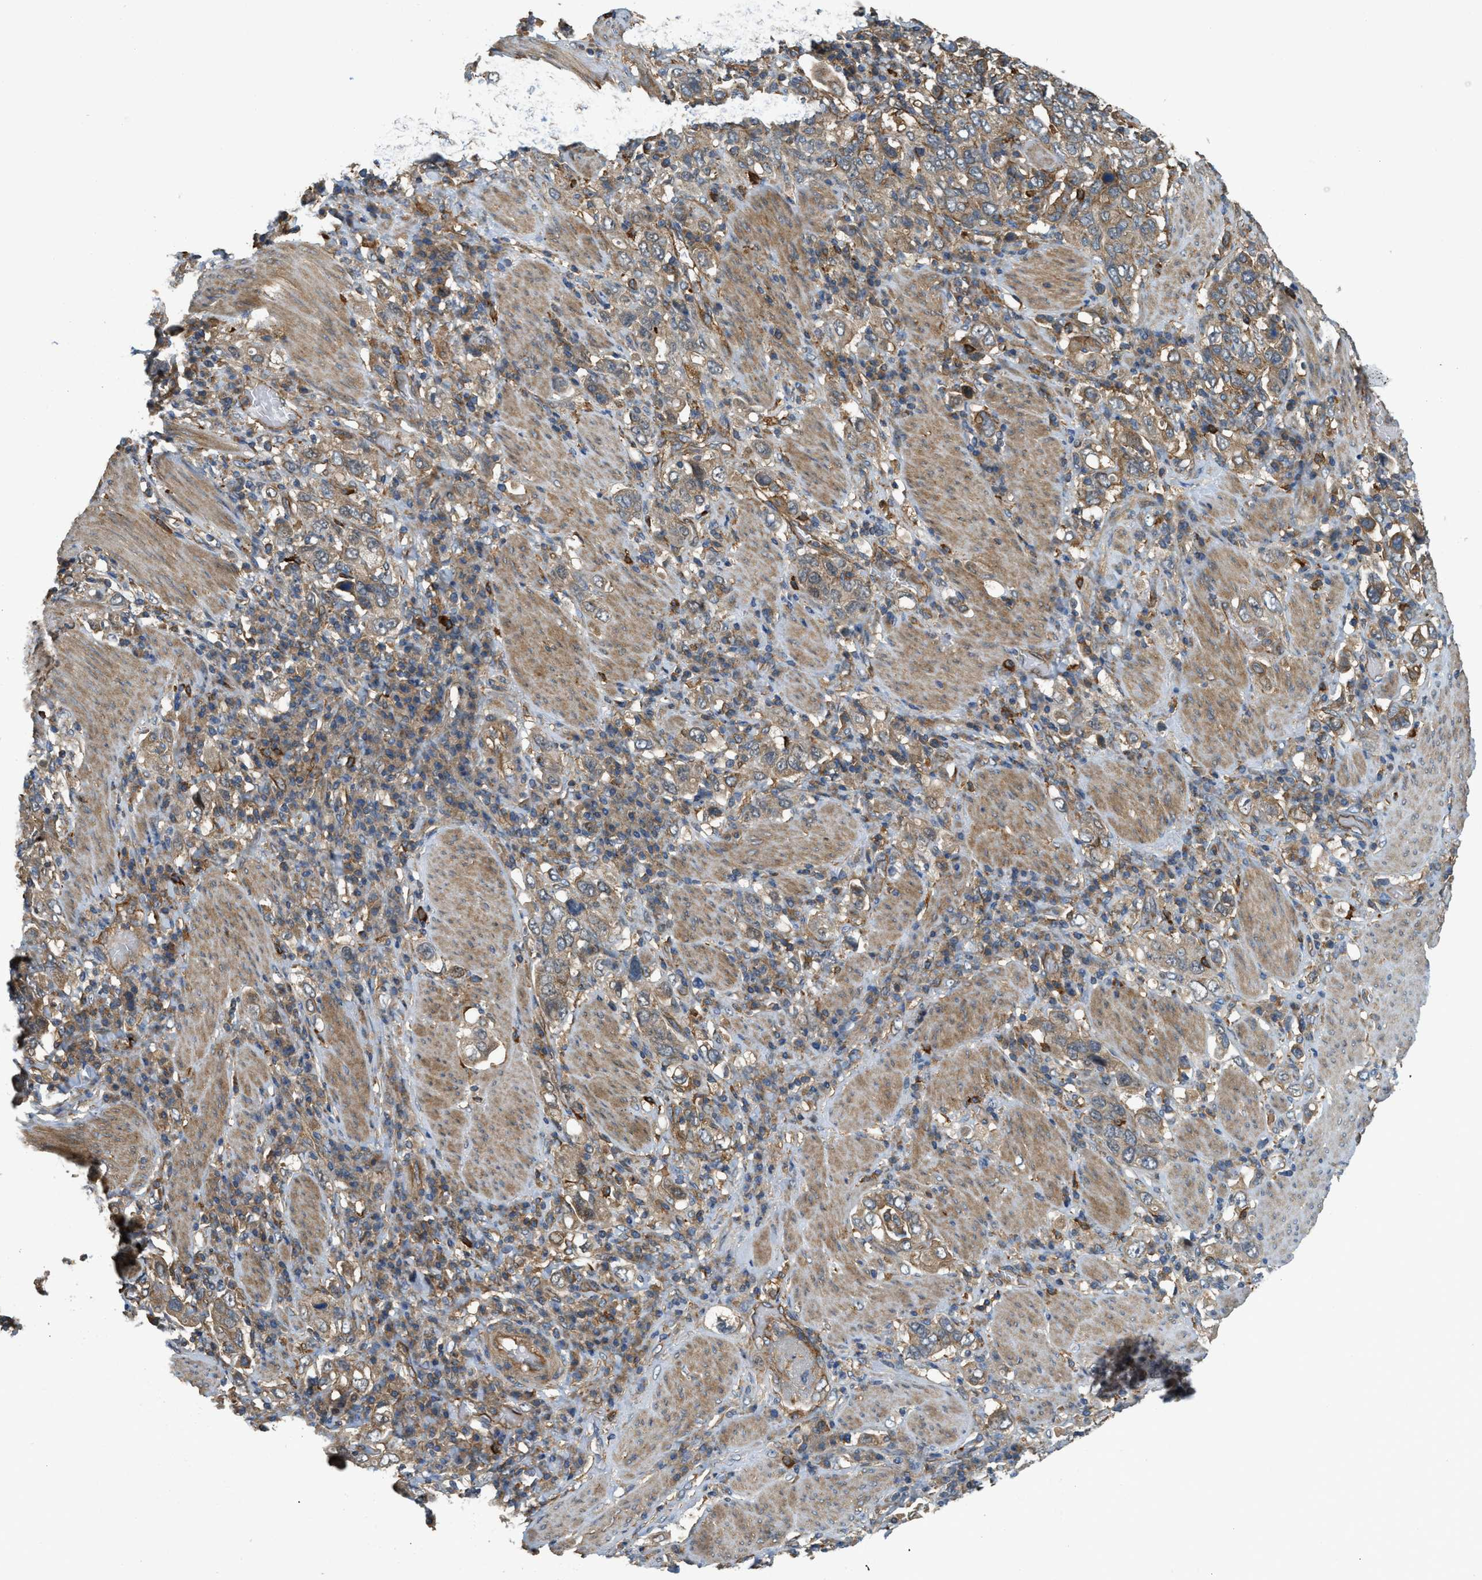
{"staining": {"intensity": "weak", "quantity": ">75%", "location": "cytoplasmic/membranous"}, "tissue": "stomach cancer", "cell_type": "Tumor cells", "image_type": "cancer", "snomed": [{"axis": "morphology", "description": "Adenocarcinoma, NOS"}, {"axis": "topography", "description": "Stomach, upper"}], "caption": "Stomach cancer (adenocarcinoma) was stained to show a protein in brown. There is low levels of weak cytoplasmic/membranous staining in approximately >75% of tumor cells.", "gene": "BAG4", "patient": {"sex": "male", "age": 62}}